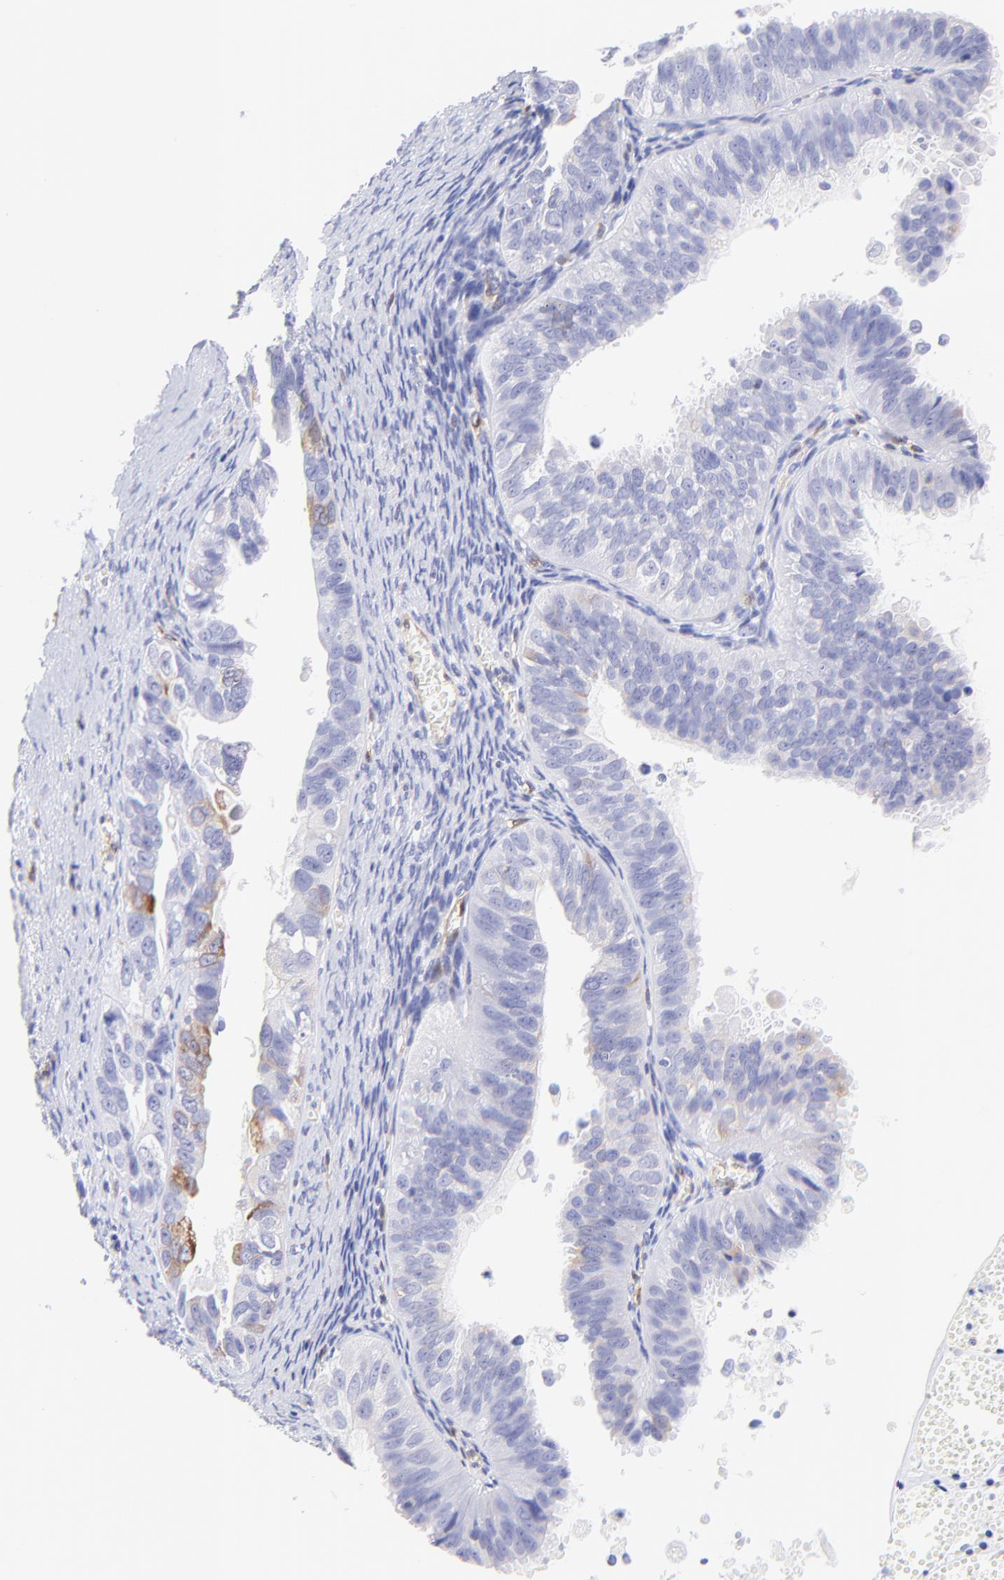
{"staining": {"intensity": "moderate", "quantity": "<25%", "location": "cytoplasmic/membranous"}, "tissue": "ovarian cancer", "cell_type": "Tumor cells", "image_type": "cancer", "snomed": [{"axis": "morphology", "description": "Carcinoma, endometroid"}, {"axis": "topography", "description": "Ovary"}], "caption": "Moderate cytoplasmic/membranous expression for a protein is seen in approximately <25% of tumor cells of ovarian endometroid carcinoma using IHC.", "gene": "IRAG2", "patient": {"sex": "female", "age": 85}}